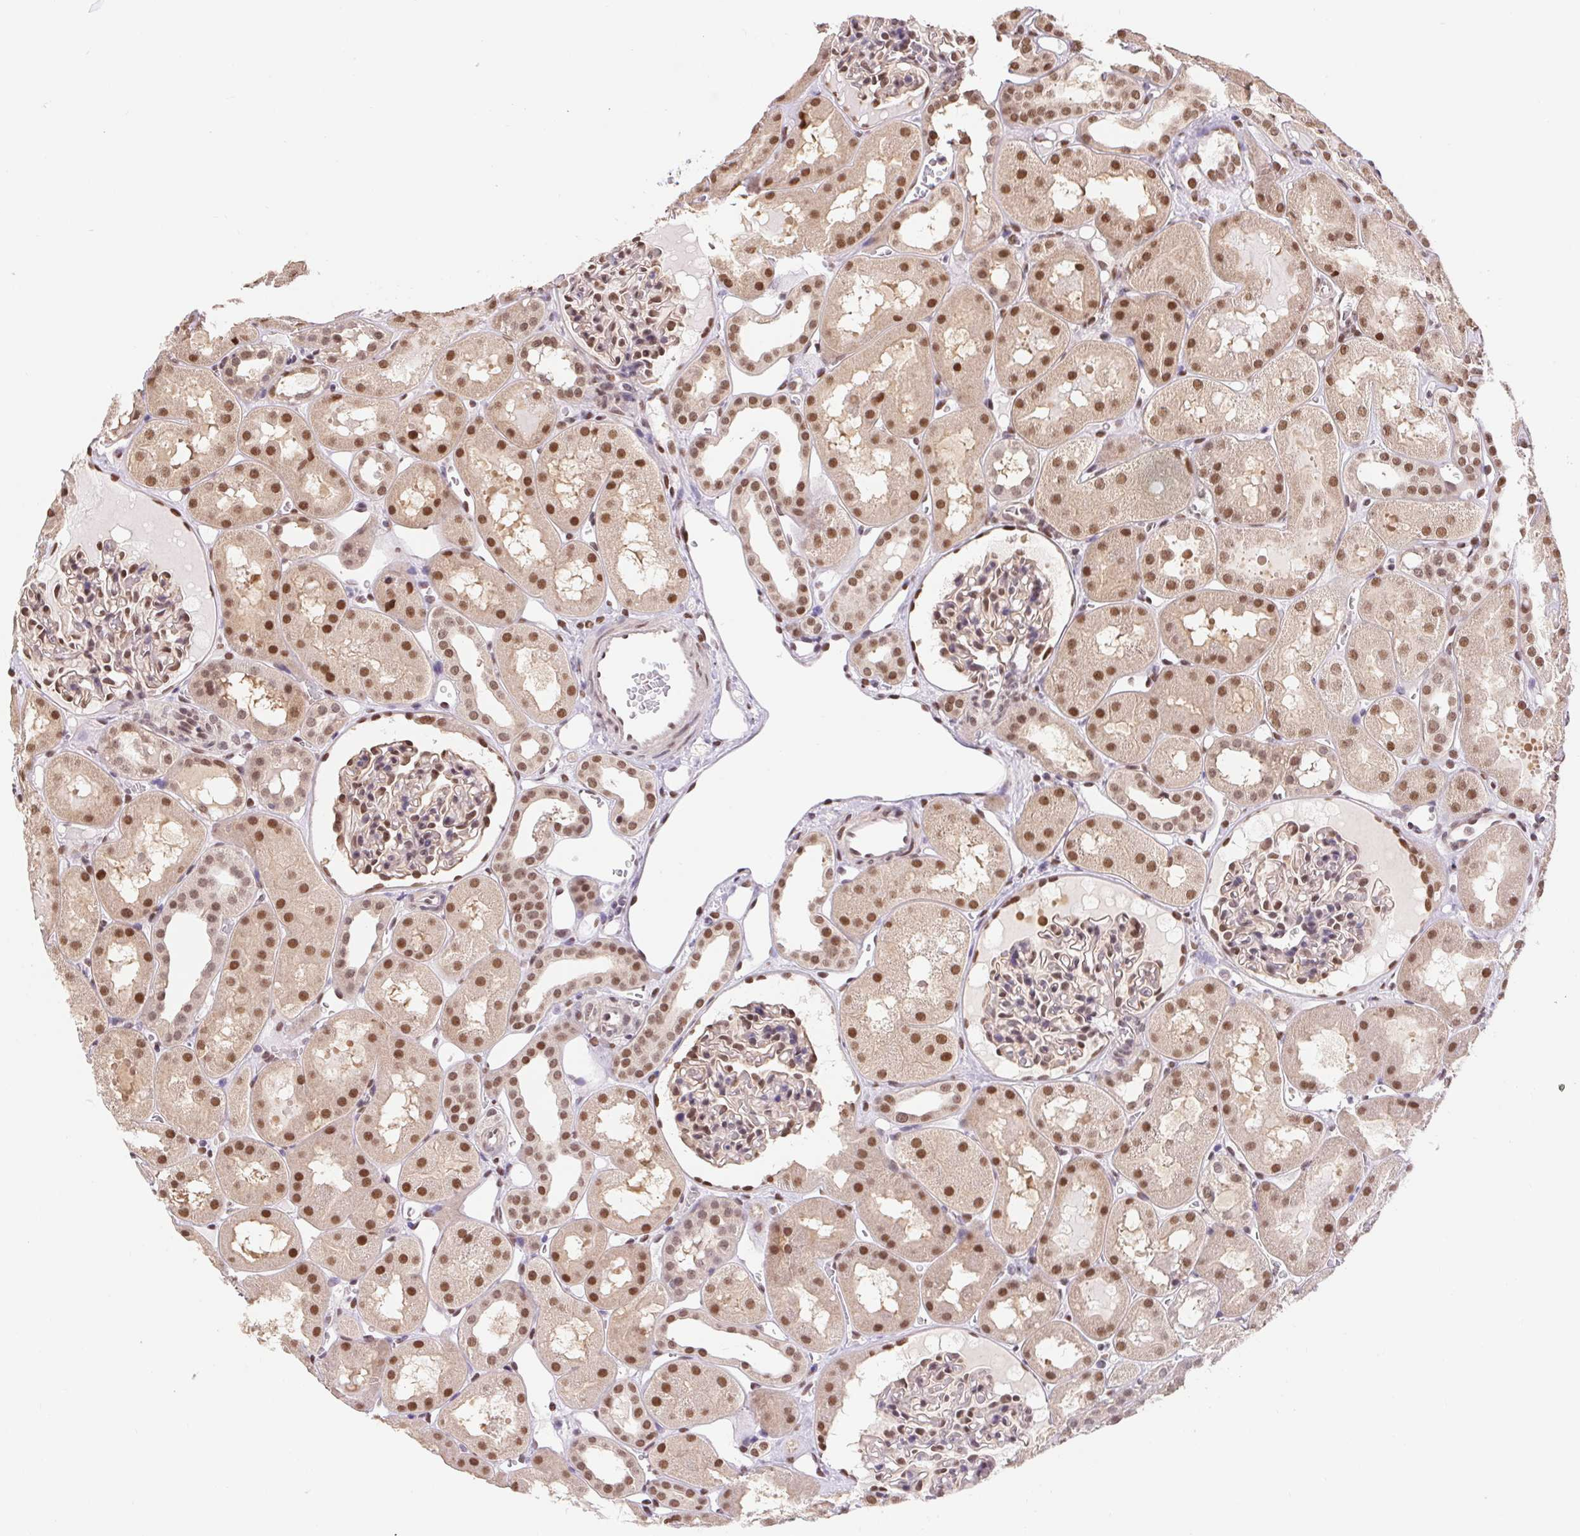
{"staining": {"intensity": "moderate", "quantity": ">75%", "location": "nuclear"}, "tissue": "kidney", "cell_type": "Cells in glomeruli", "image_type": "normal", "snomed": [{"axis": "morphology", "description": "Normal tissue, NOS"}, {"axis": "topography", "description": "Kidney"}, {"axis": "topography", "description": "Urinary bladder"}], "caption": "A brown stain highlights moderate nuclear expression of a protein in cells in glomeruli of benign human kidney. The staining was performed using DAB, with brown indicating positive protein expression. Nuclei are stained blue with hematoxylin.", "gene": "CAND1", "patient": {"sex": "male", "age": 16}}